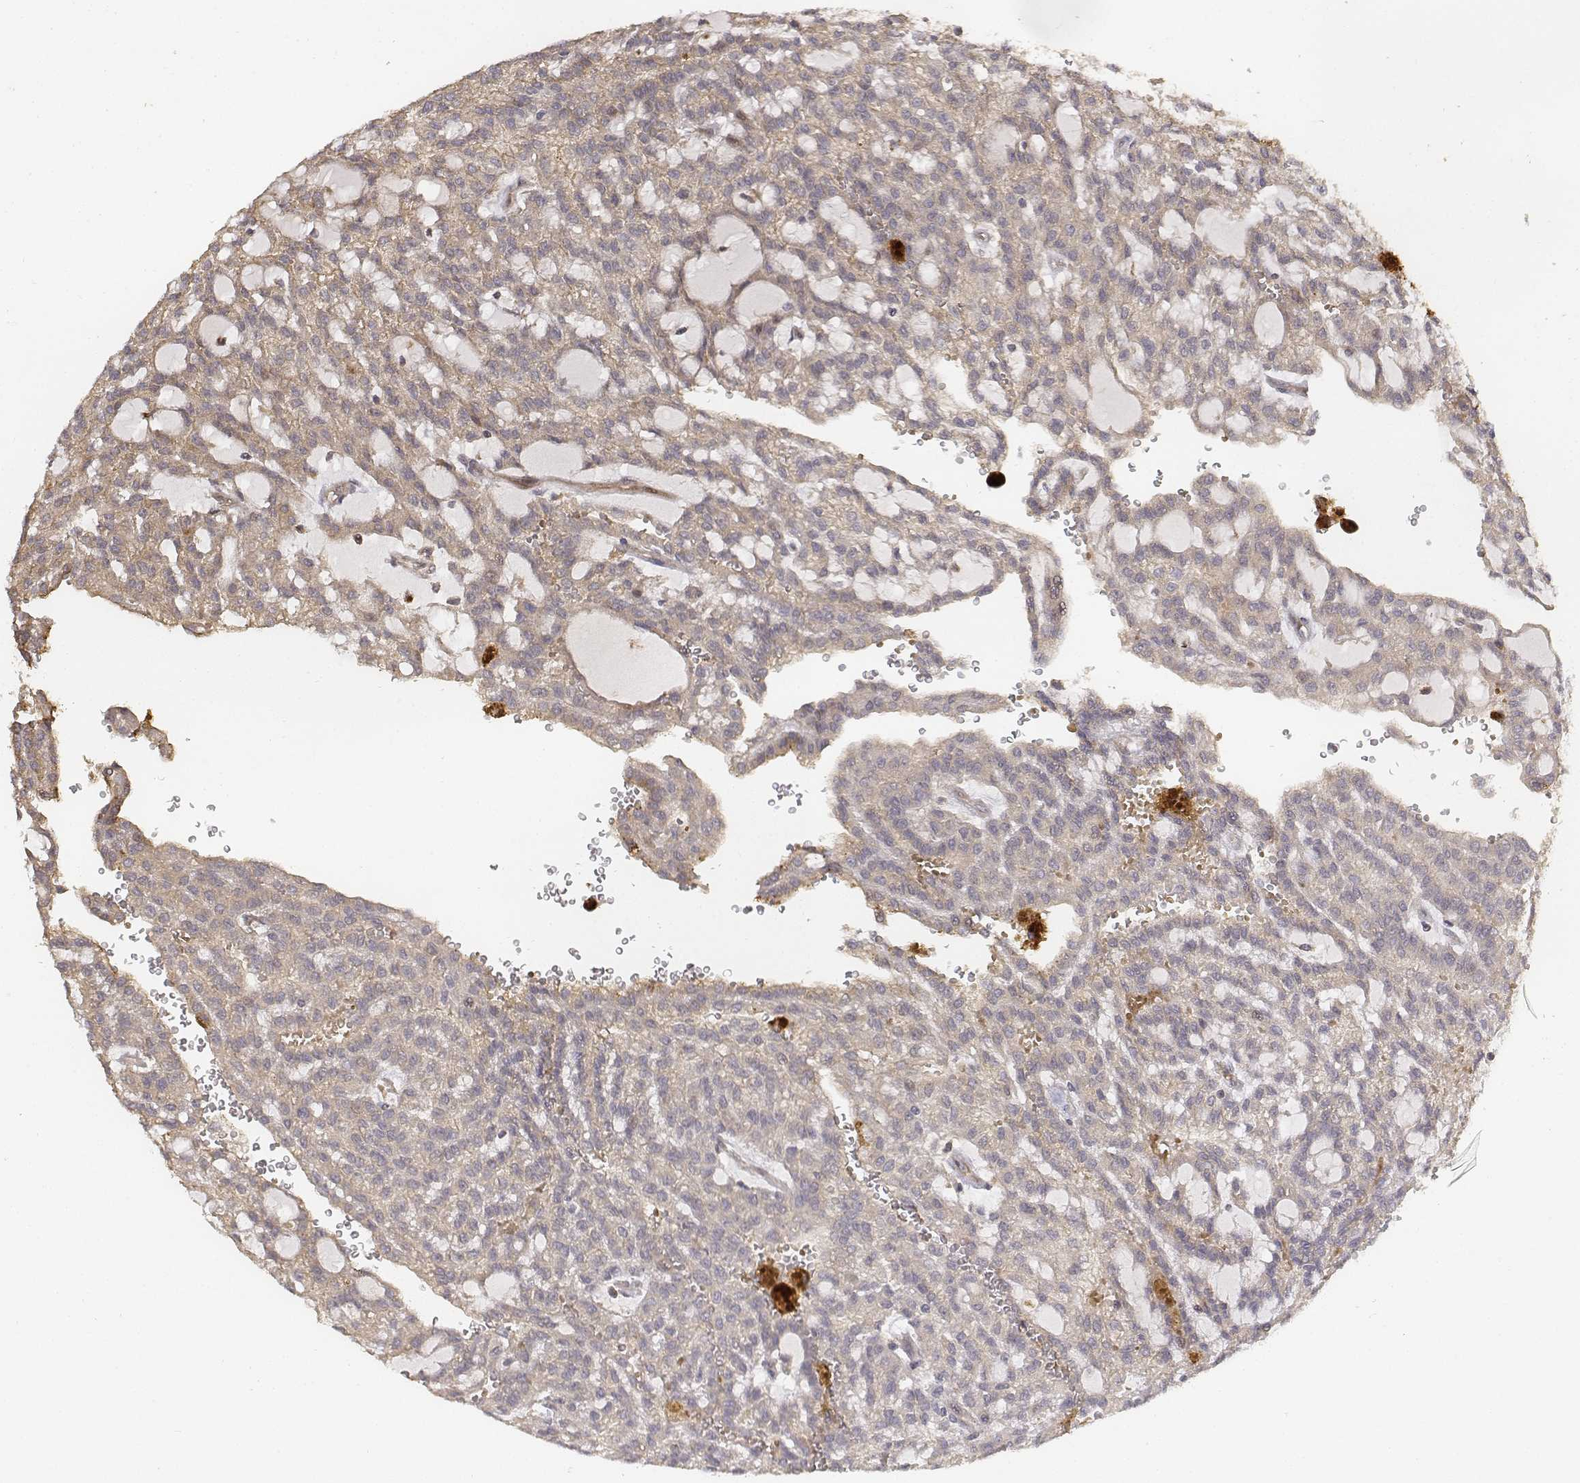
{"staining": {"intensity": "weak", "quantity": ">75%", "location": "cytoplasmic/membranous"}, "tissue": "renal cancer", "cell_type": "Tumor cells", "image_type": "cancer", "snomed": [{"axis": "morphology", "description": "Adenocarcinoma, NOS"}, {"axis": "topography", "description": "Kidney"}], "caption": "The immunohistochemical stain shows weak cytoplasmic/membranous staining in tumor cells of renal cancer tissue.", "gene": "FBXO21", "patient": {"sex": "male", "age": 63}}